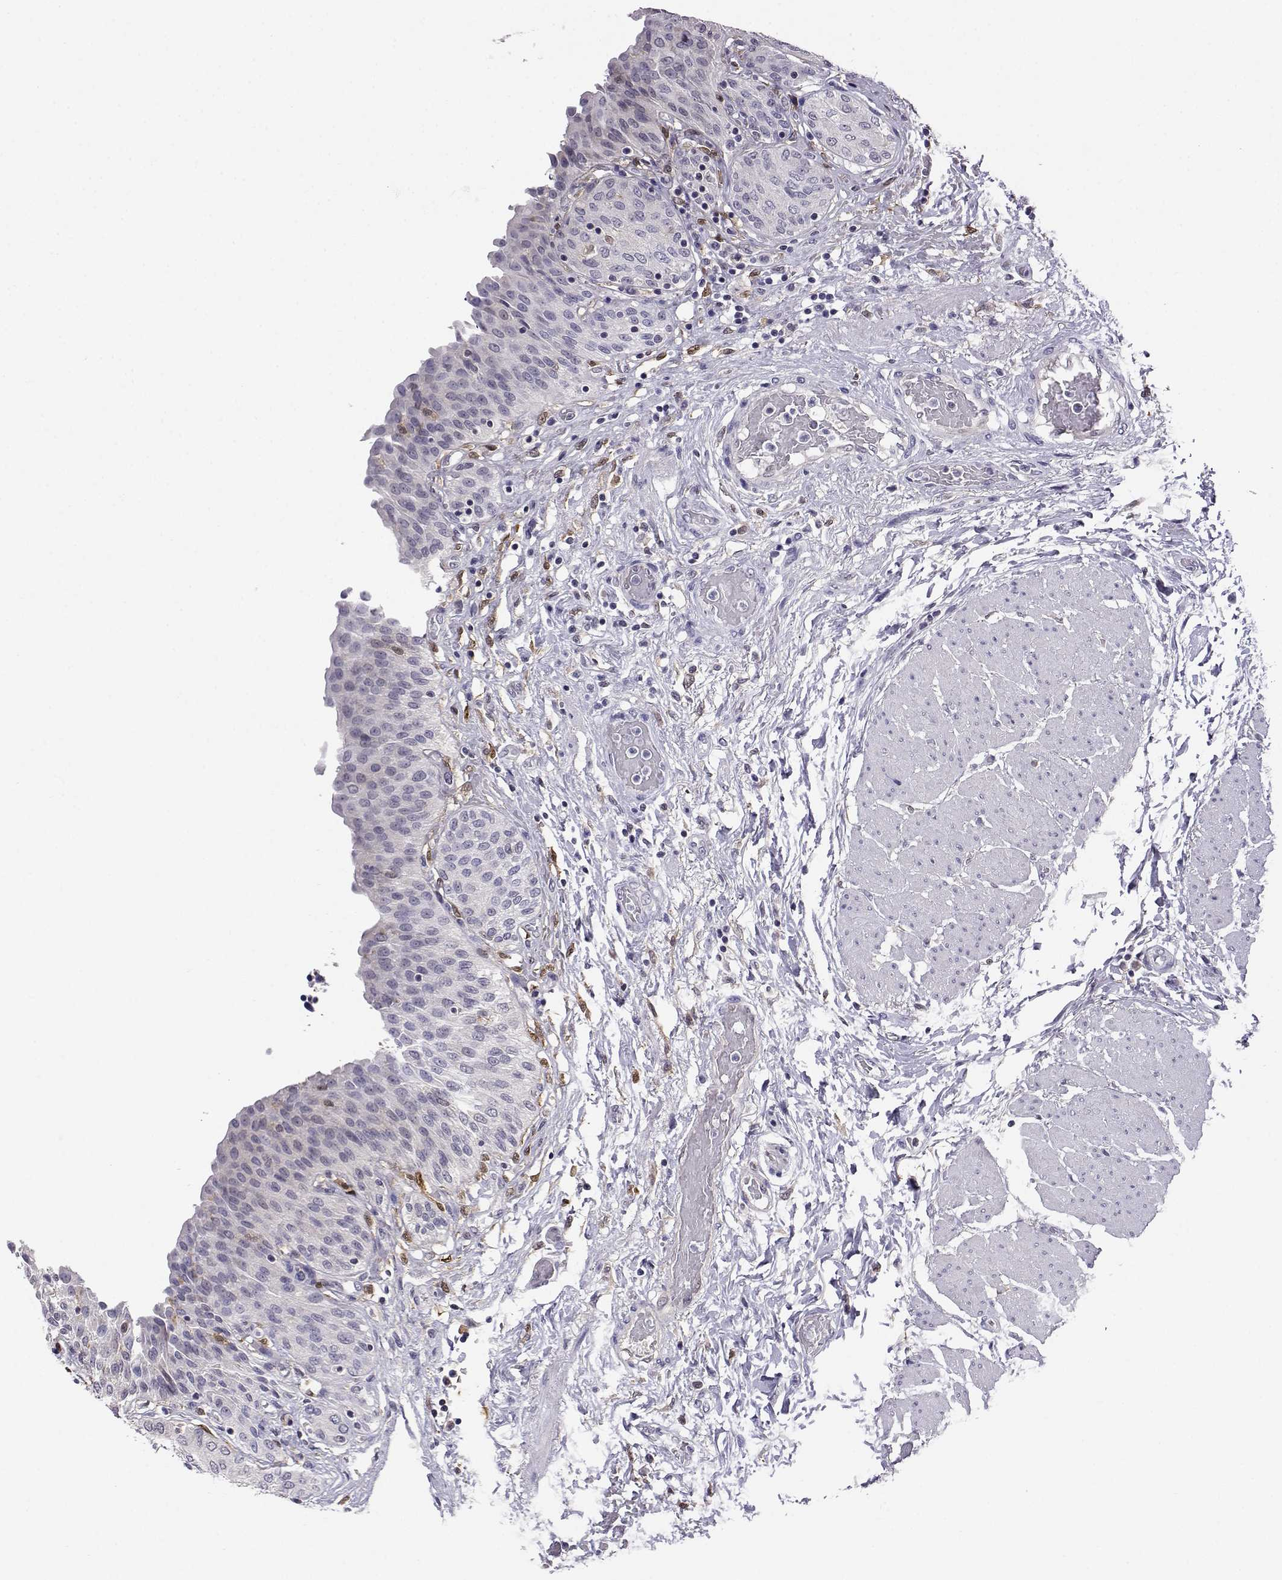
{"staining": {"intensity": "negative", "quantity": "none", "location": "none"}, "tissue": "urinary bladder", "cell_type": "Urothelial cells", "image_type": "normal", "snomed": [{"axis": "morphology", "description": "Normal tissue, NOS"}, {"axis": "morphology", "description": "Metaplasia, NOS"}, {"axis": "topography", "description": "Urinary bladder"}], "caption": "DAB immunohistochemical staining of normal human urinary bladder displays no significant staining in urothelial cells. The staining is performed using DAB brown chromogen with nuclei counter-stained in using hematoxylin.", "gene": "AKR1B1", "patient": {"sex": "male", "age": 68}}